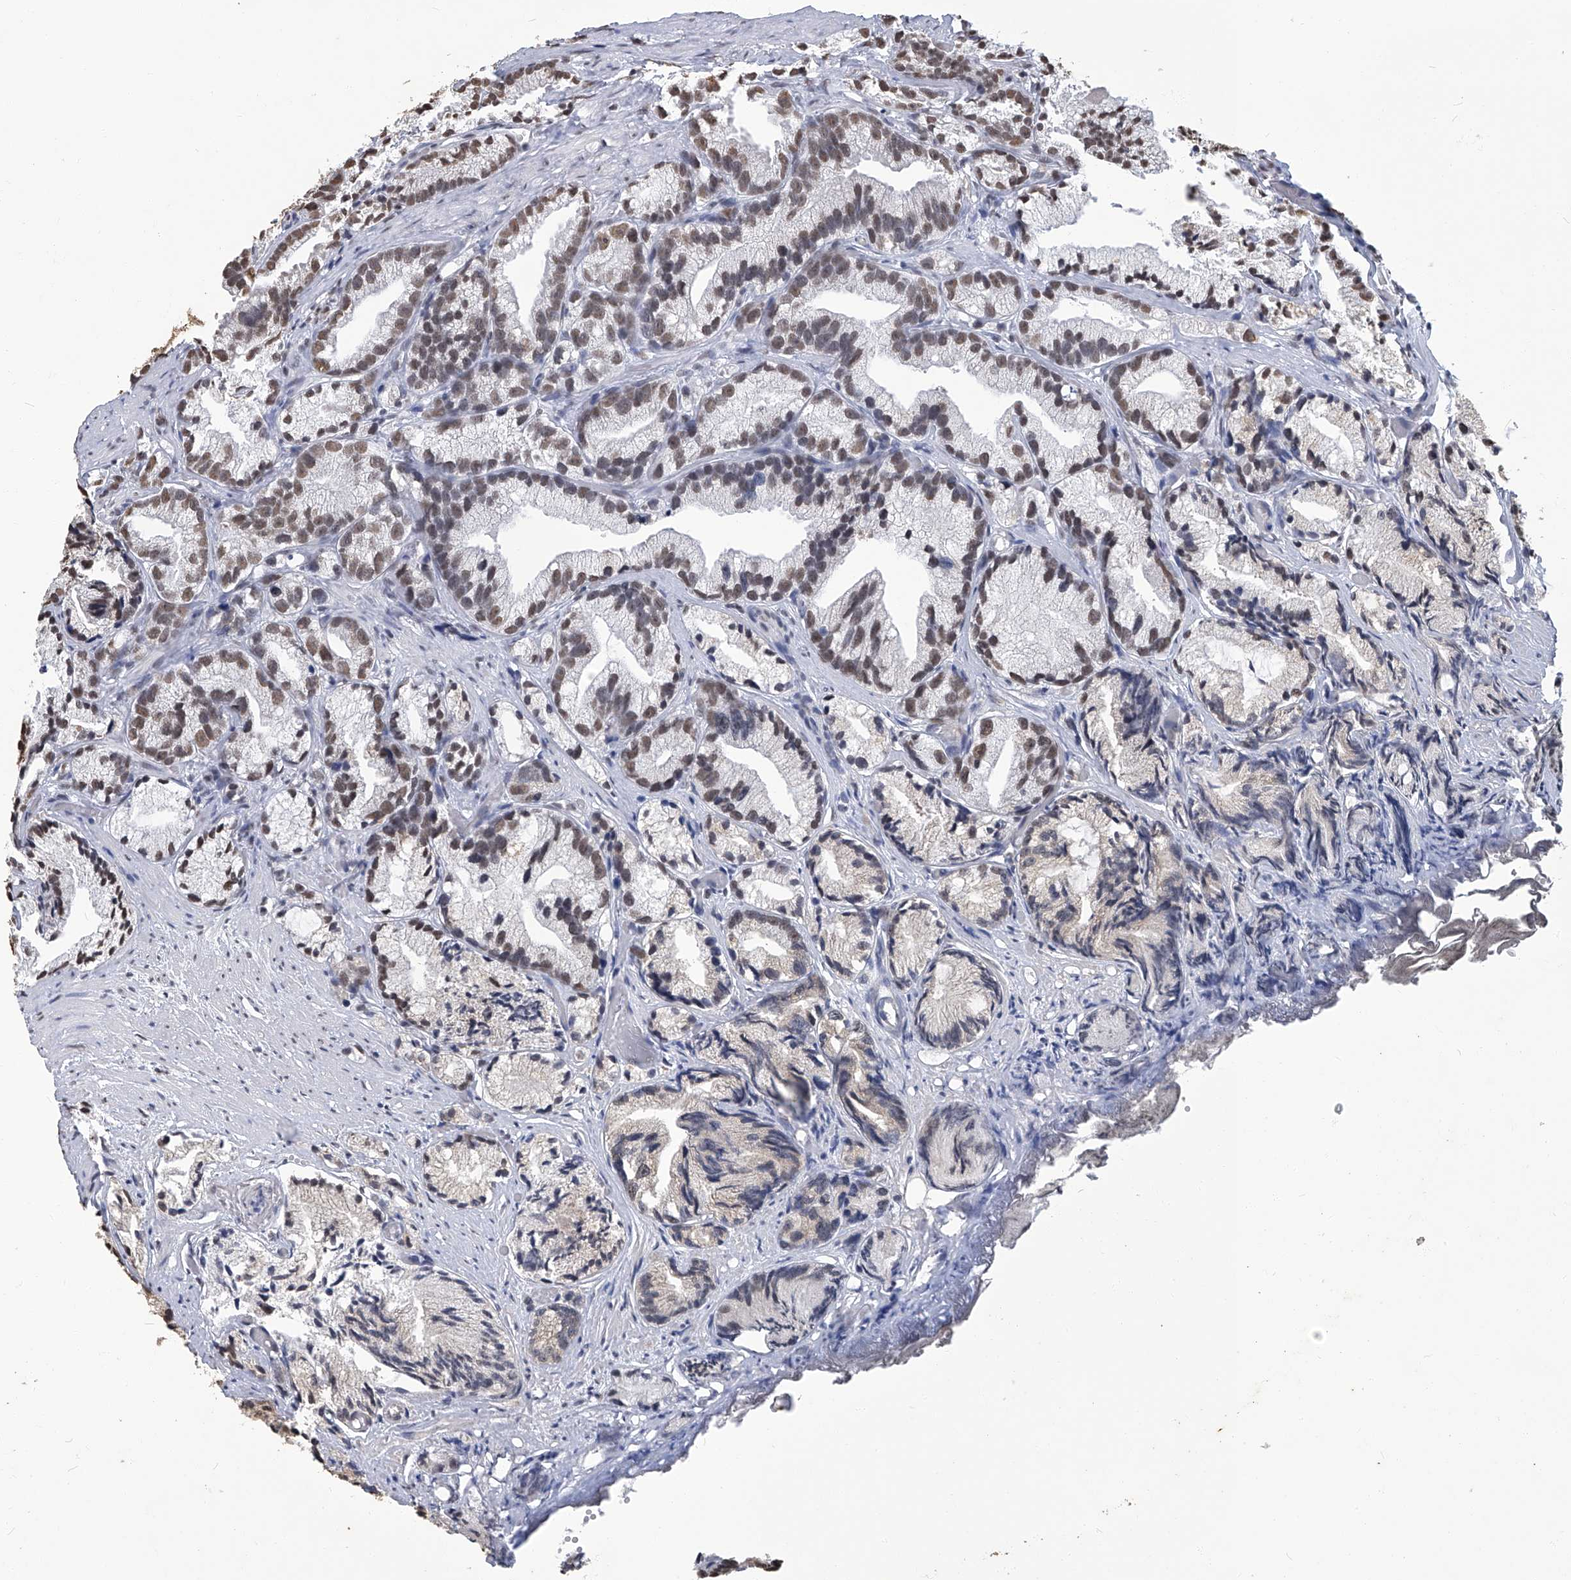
{"staining": {"intensity": "moderate", "quantity": "25%-75%", "location": "nuclear"}, "tissue": "prostate cancer", "cell_type": "Tumor cells", "image_type": "cancer", "snomed": [{"axis": "morphology", "description": "Adenocarcinoma, Low grade"}, {"axis": "topography", "description": "Prostate"}], "caption": "Prostate cancer (low-grade adenocarcinoma) stained with immunohistochemistry reveals moderate nuclear positivity in approximately 25%-75% of tumor cells. The staining was performed using DAB, with brown indicating positive protein expression. Nuclei are stained blue with hematoxylin.", "gene": "HBP1", "patient": {"sex": "male", "age": 89}}